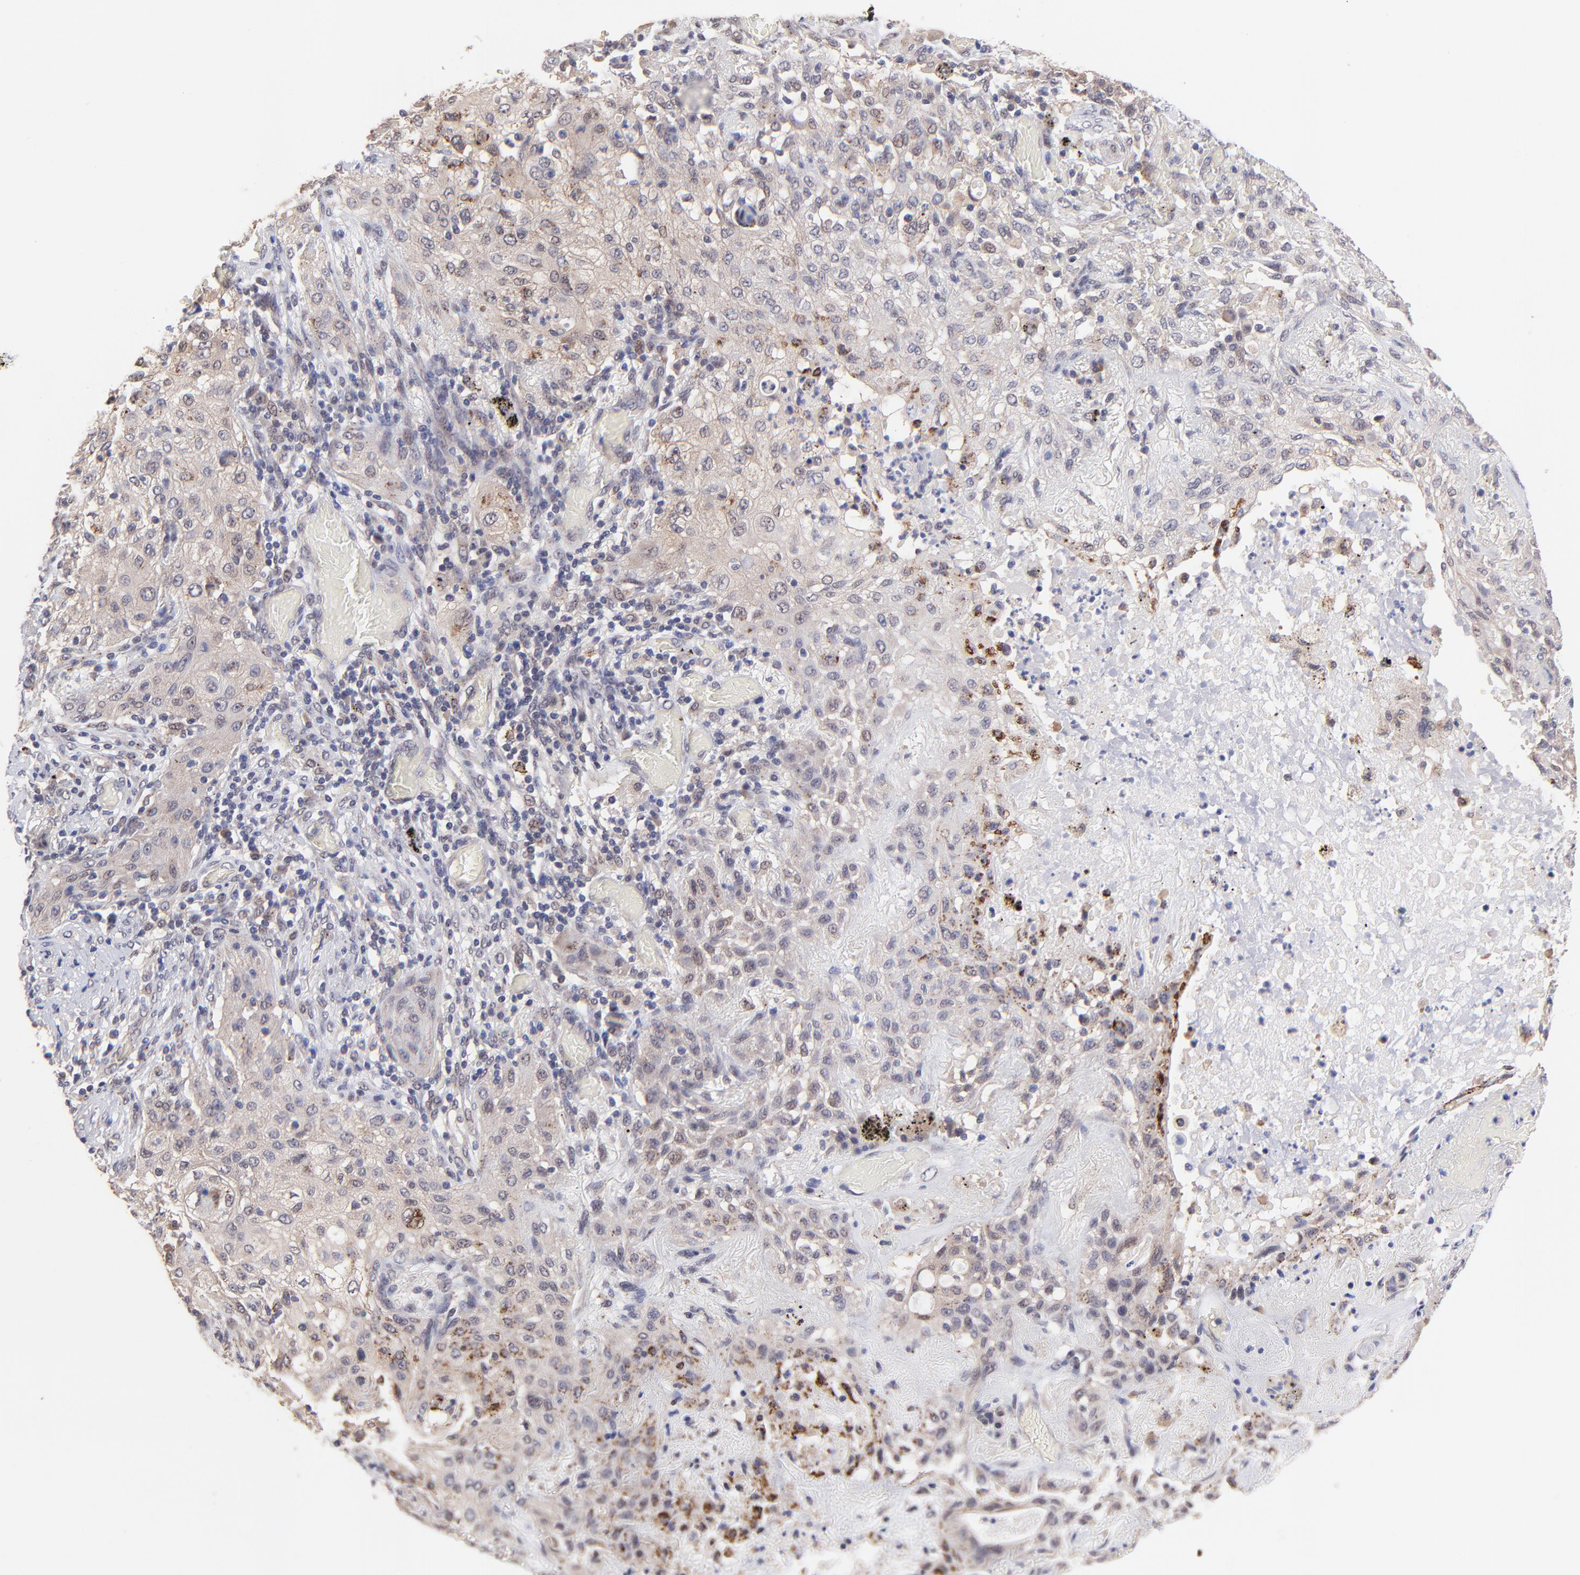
{"staining": {"intensity": "negative", "quantity": "none", "location": "none"}, "tissue": "lung cancer", "cell_type": "Tumor cells", "image_type": "cancer", "snomed": [{"axis": "morphology", "description": "Squamous cell carcinoma, NOS"}, {"axis": "topography", "description": "Lung"}], "caption": "High magnification brightfield microscopy of squamous cell carcinoma (lung) stained with DAB (brown) and counterstained with hematoxylin (blue): tumor cells show no significant expression.", "gene": "ZNF747", "patient": {"sex": "female", "age": 47}}